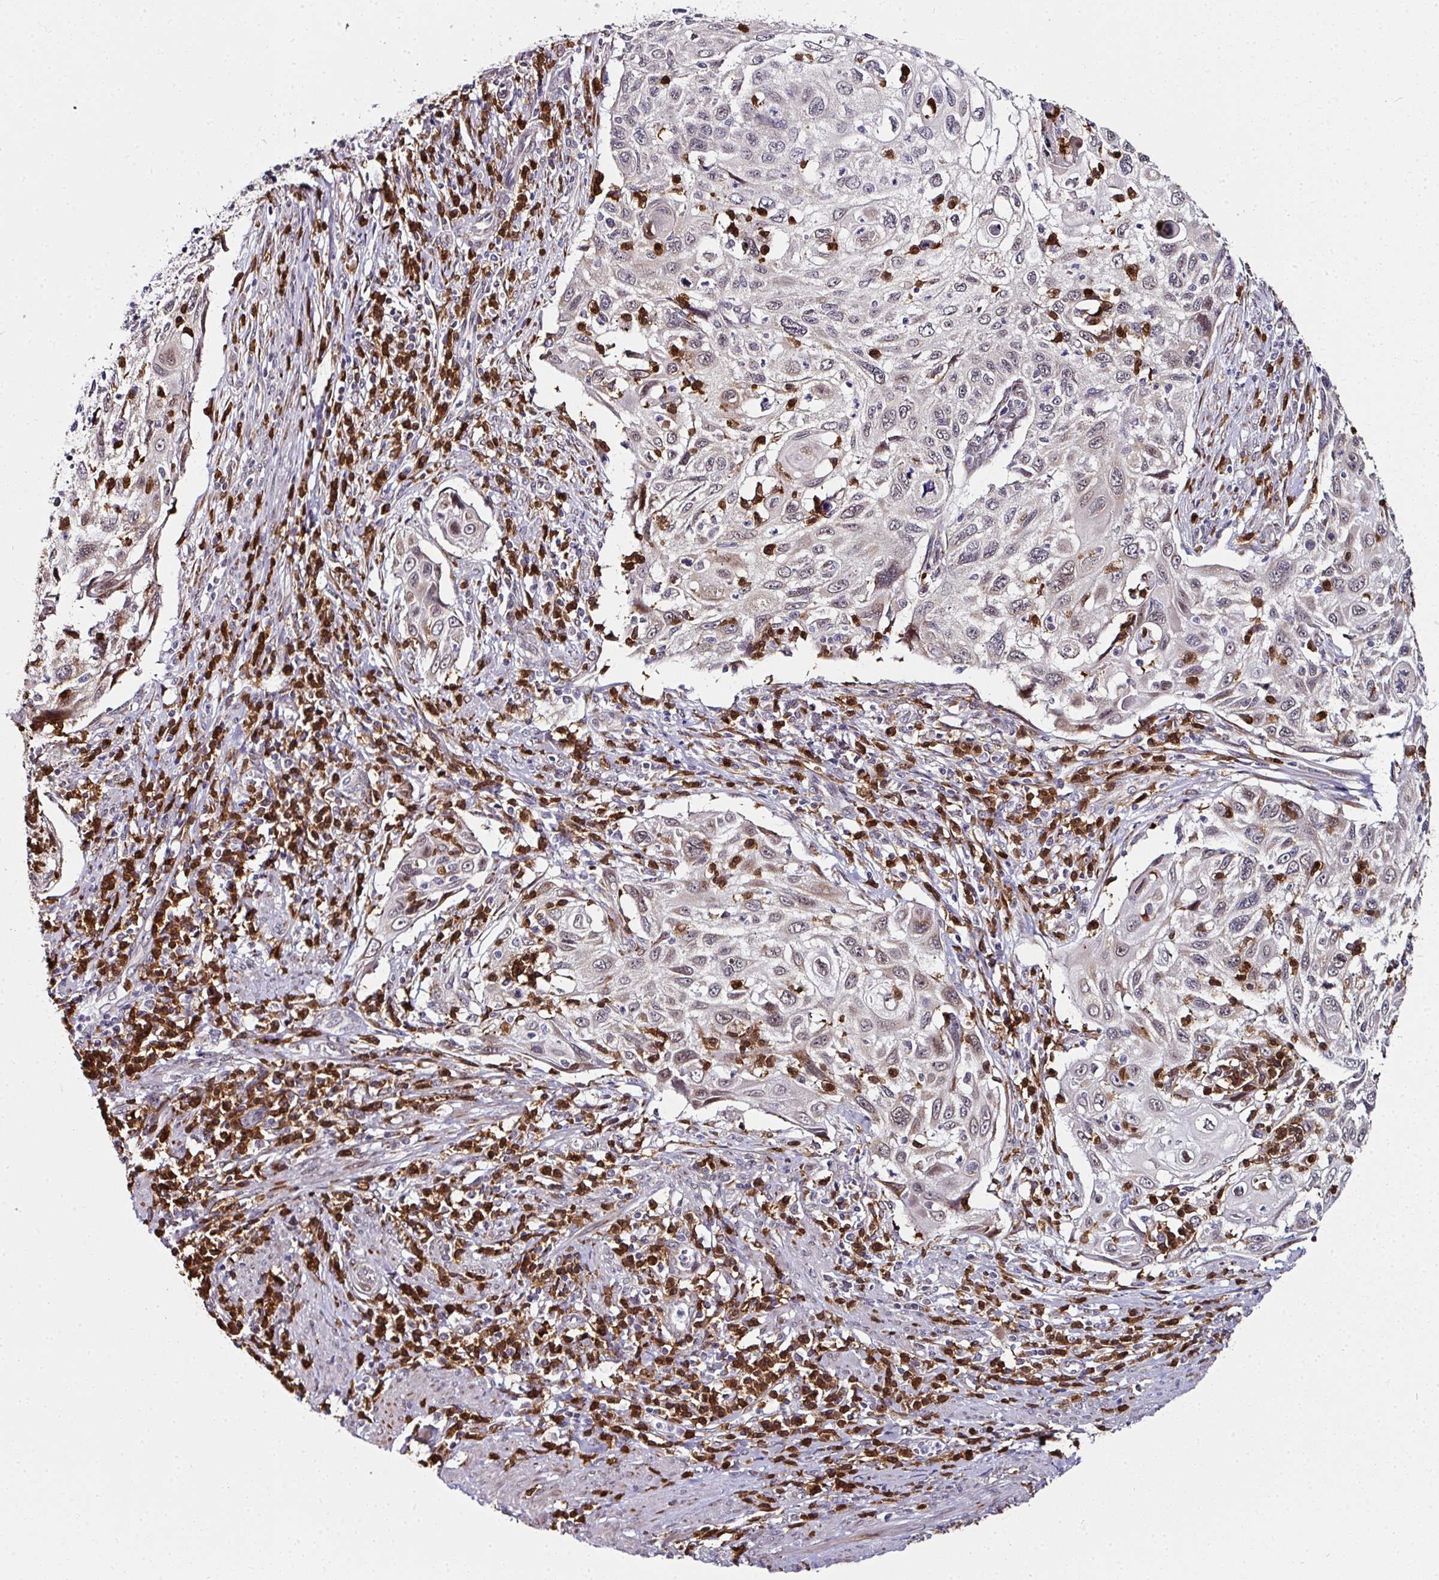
{"staining": {"intensity": "weak", "quantity": "<25%", "location": "cytoplasmic/membranous"}, "tissue": "cervical cancer", "cell_type": "Tumor cells", "image_type": "cancer", "snomed": [{"axis": "morphology", "description": "Squamous cell carcinoma, NOS"}, {"axis": "topography", "description": "Cervix"}], "caption": "Immunohistochemistry (IHC) of human cervical cancer exhibits no staining in tumor cells.", "gene": "APOLD1", "patient": {"sex": "female", "age": 70}}